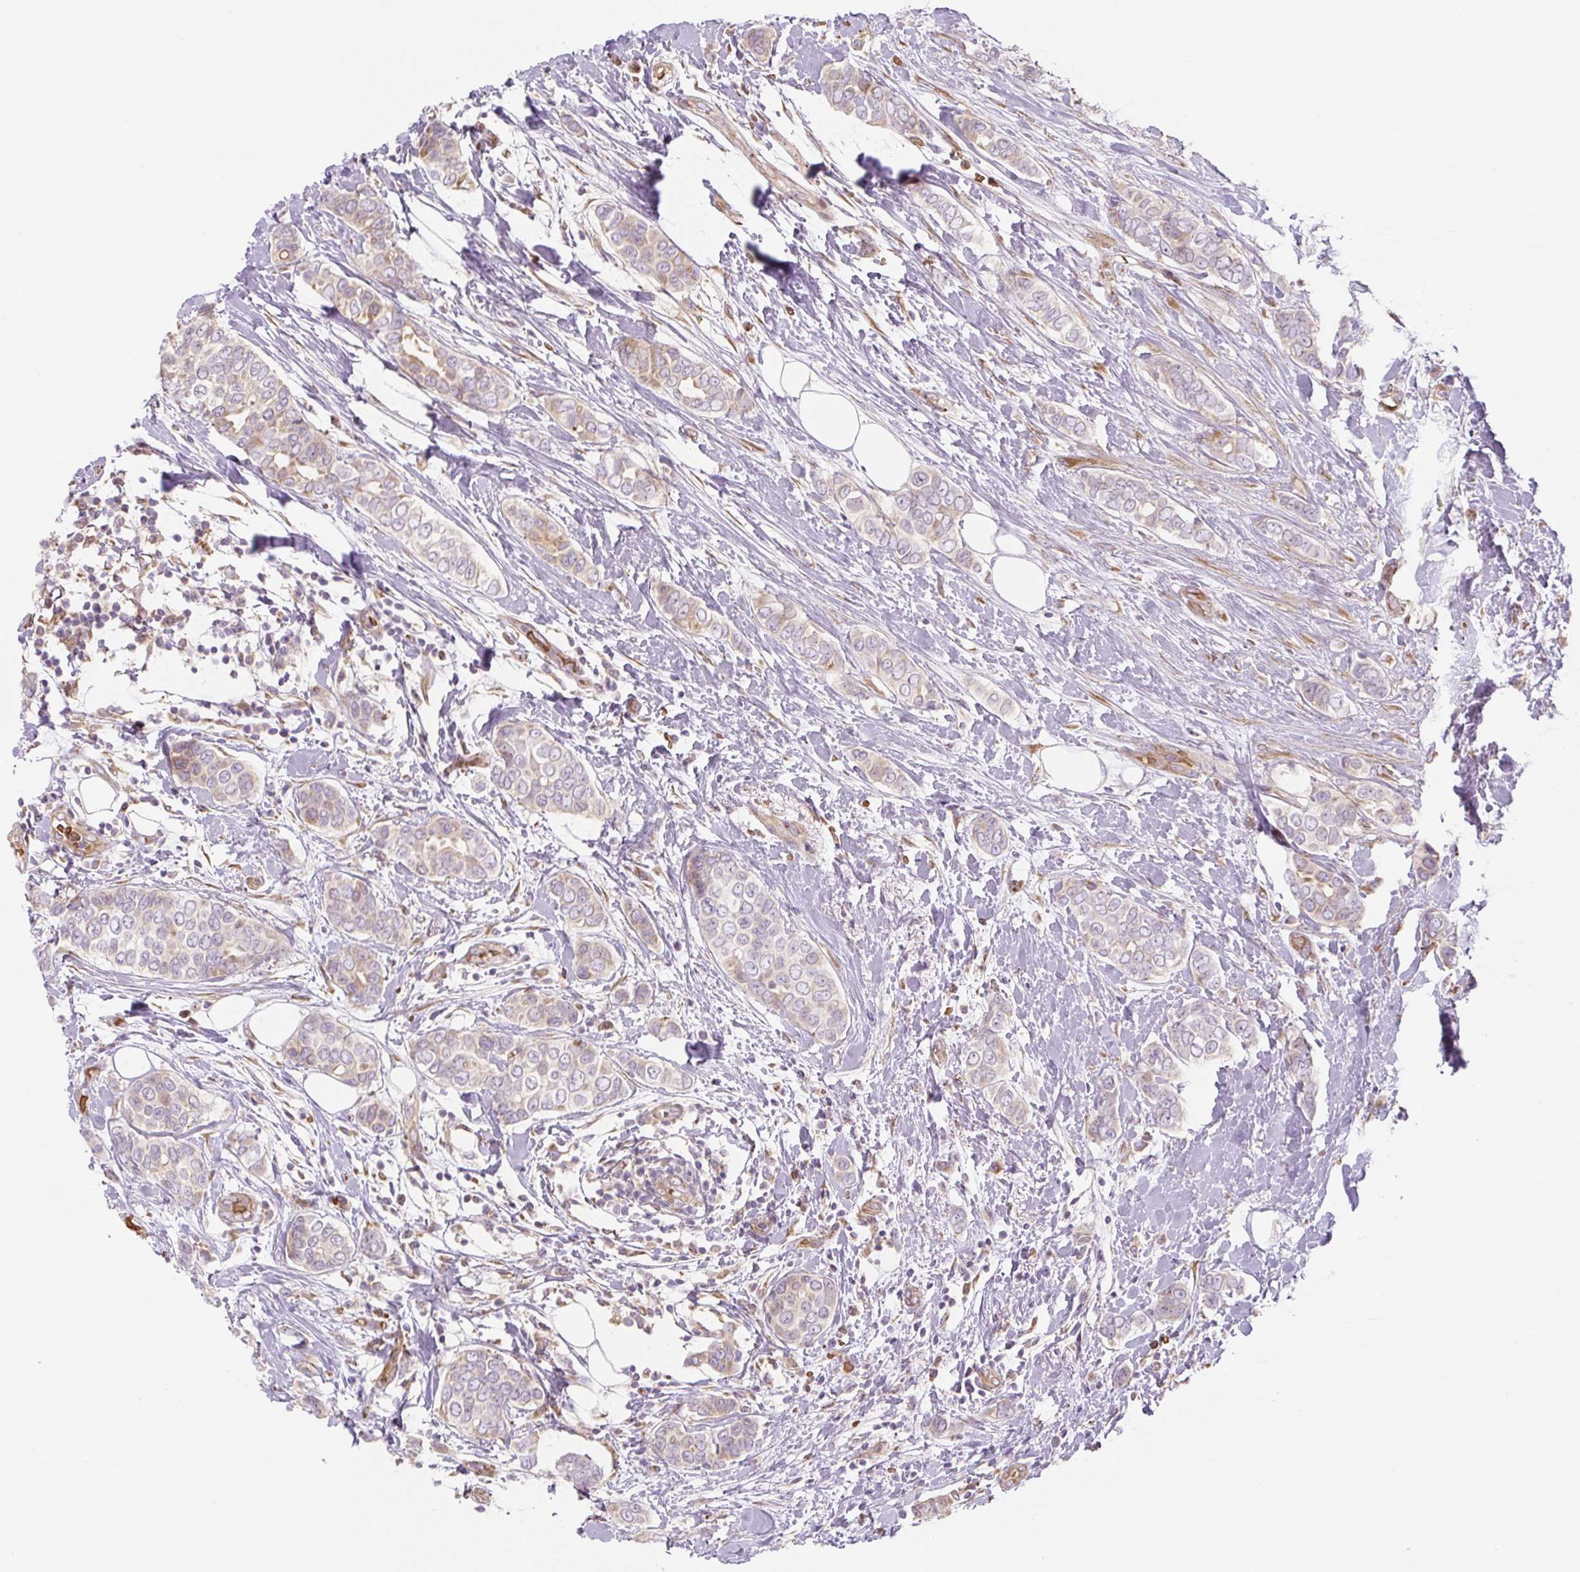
{"staining": {"intensity": "weak", "quantity": "<25%", "location": "cytoplasmic/membranous"}, "tissue": "breast cancer", "cell_type": "Tumor cells", "image_type": "cancer", "snomed": [{"axis": "morphology", "description": "Lobular carcinoma"}, {"axis": "topography", "description": "Breast"}], "caption": "Histopathology image shows no significant protein expression in tumor cells of breast lobular carcinoma. (Stains: DAB IHC with hematoxylin counter stain, Microscopy: brightfield microscopy at high magnification).", "gene": "RASA1", "patient": {"sex": "female", "age": 51}}